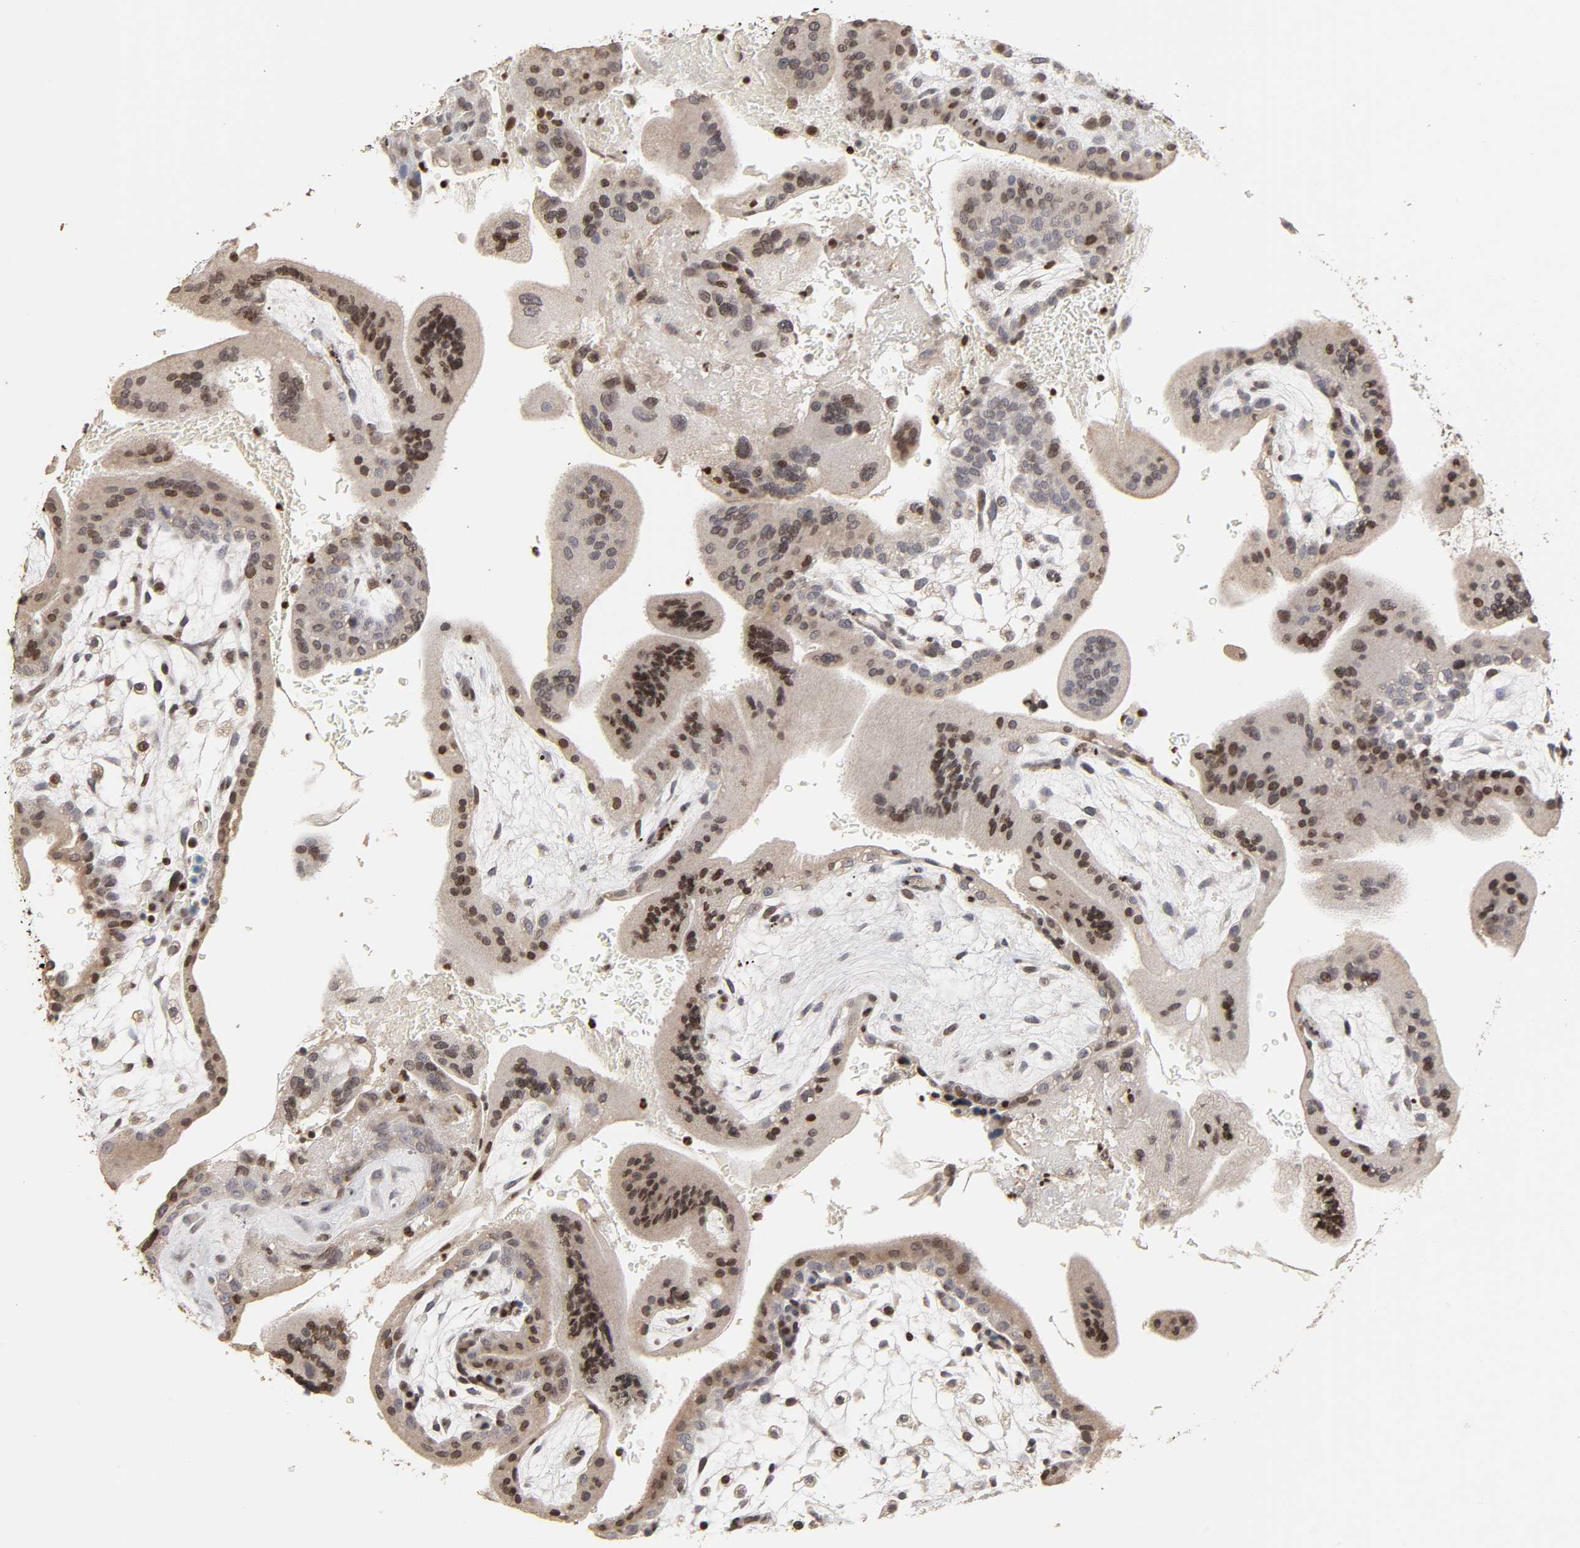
{"staining": {"intensity": "weak", "quantity": "<25%", "location": "cytoplasmic/membranous"}, "tissue": "placenta", "cell_type": "Decidual cells", "image_type": "normal", "snomed": [{"axis": "morphology", "description": "Normal tissue, NOS"}, {"axis": "topography", "description": "Placenta"}], "caption": "DAB immunohistochemical staining of unremarkable human placenta reveals no significant expression in decidual cells.", "gene": "ZNF473", "patient": {"sex": "female", "age": 35}}